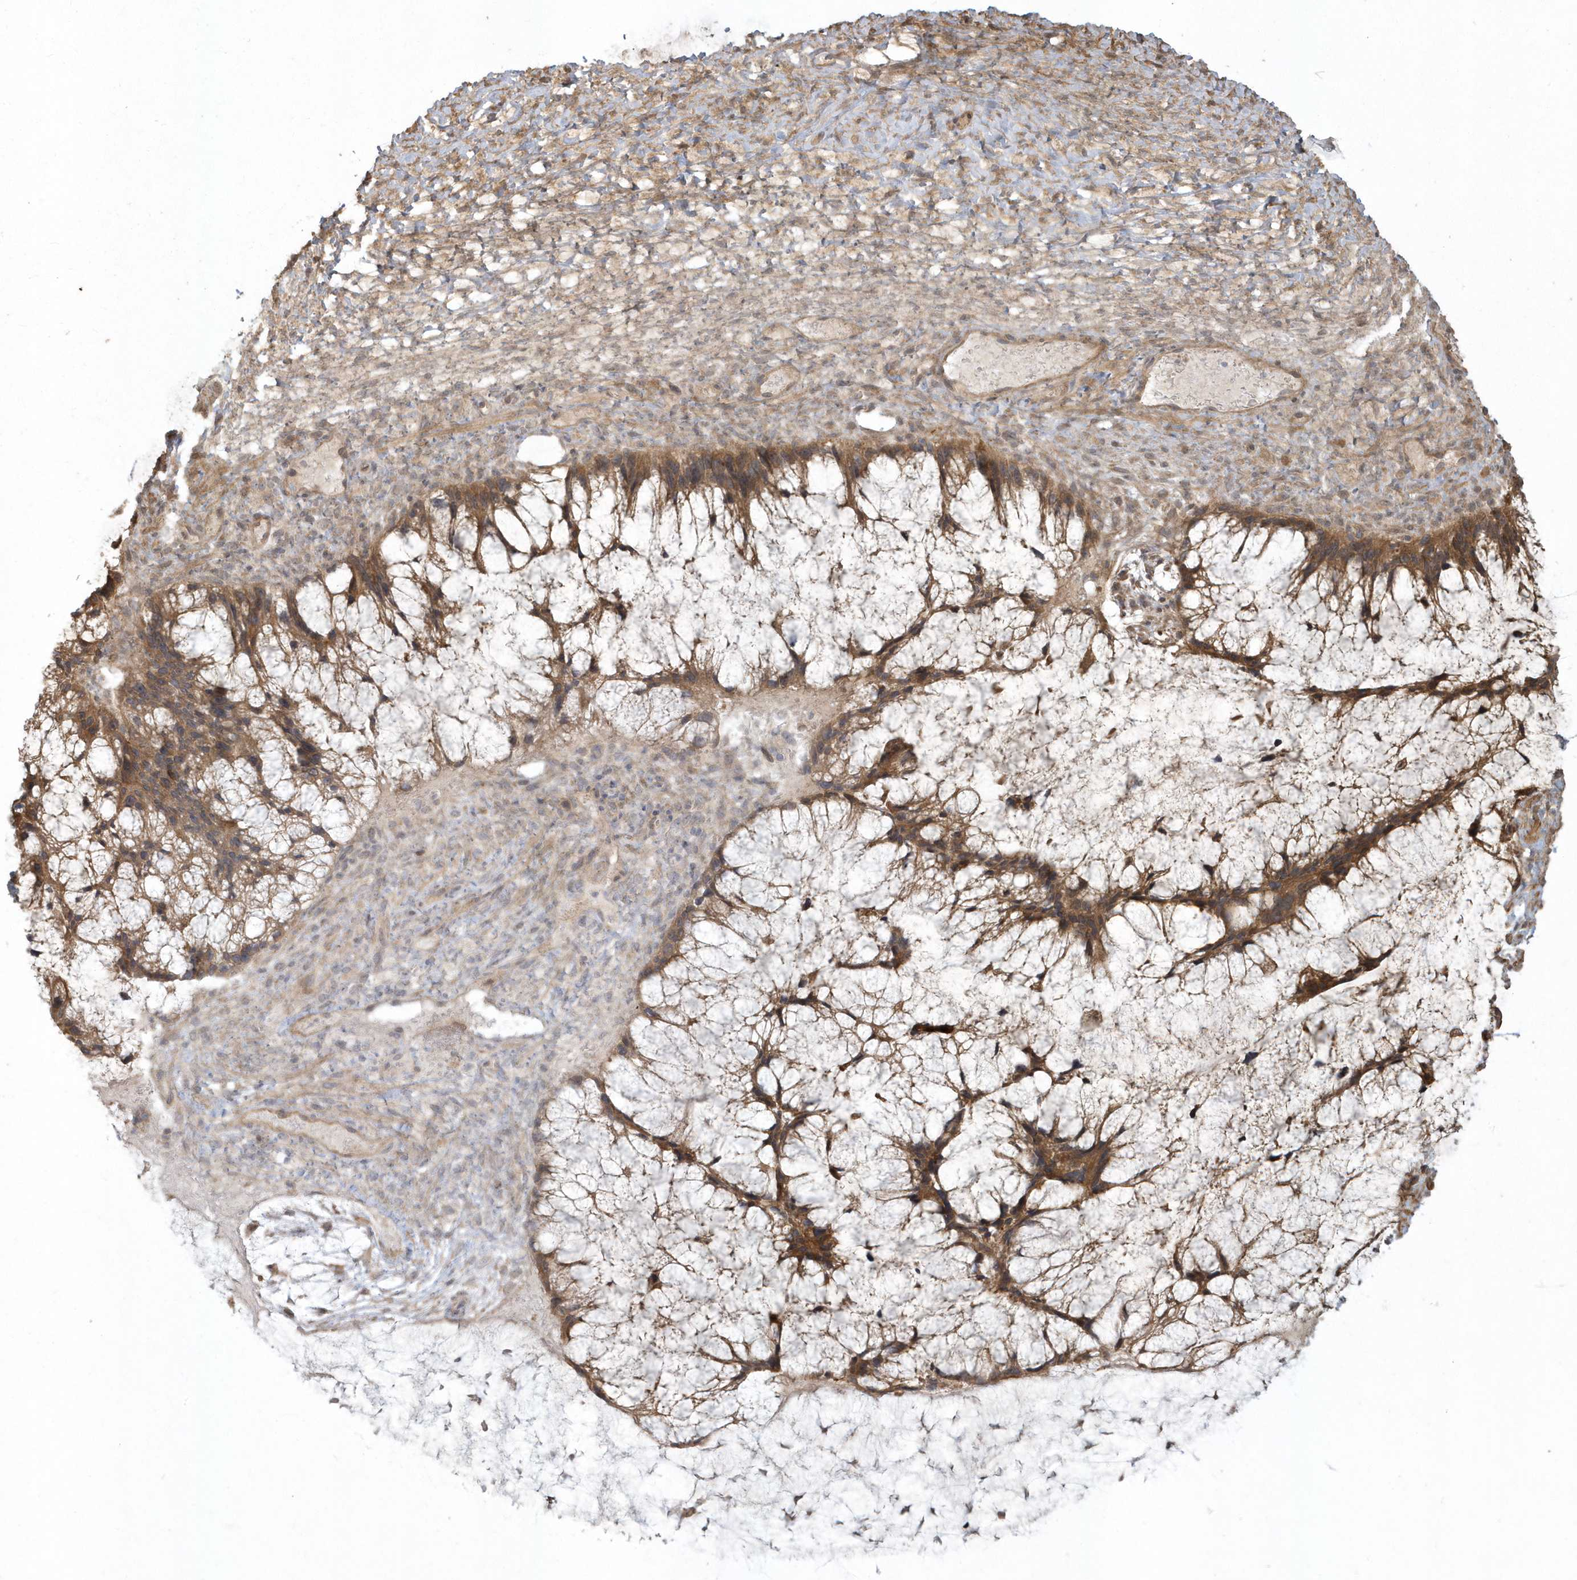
{"staining": {"intensity": "moderate", "quantity": ">75%", "location": "cytoplasmic/membranous"}, "tissue": "ovarian cancer", "cell_type": "Tumor cells", "image_type": "cancer", "snomed": [{"axis": "morphology", "description": "Cystadenocarcinoma, mucinous, NOS"}, {"axis": "topography", "description": "Ovary"}], "caption": "Immunohistochemical staining of ovarian mucinous cystadenocarcinoma exhibits medium levels of moderate cytoplasmic/membranous protein positivity in about >75% of tumor cells. (Stains: DAB in brown, nuclei in blue, Microscopy: brightfield microscopy at high magnification).", "gene": "HNMT", "patient": {"sex": "female", "age": 37}}